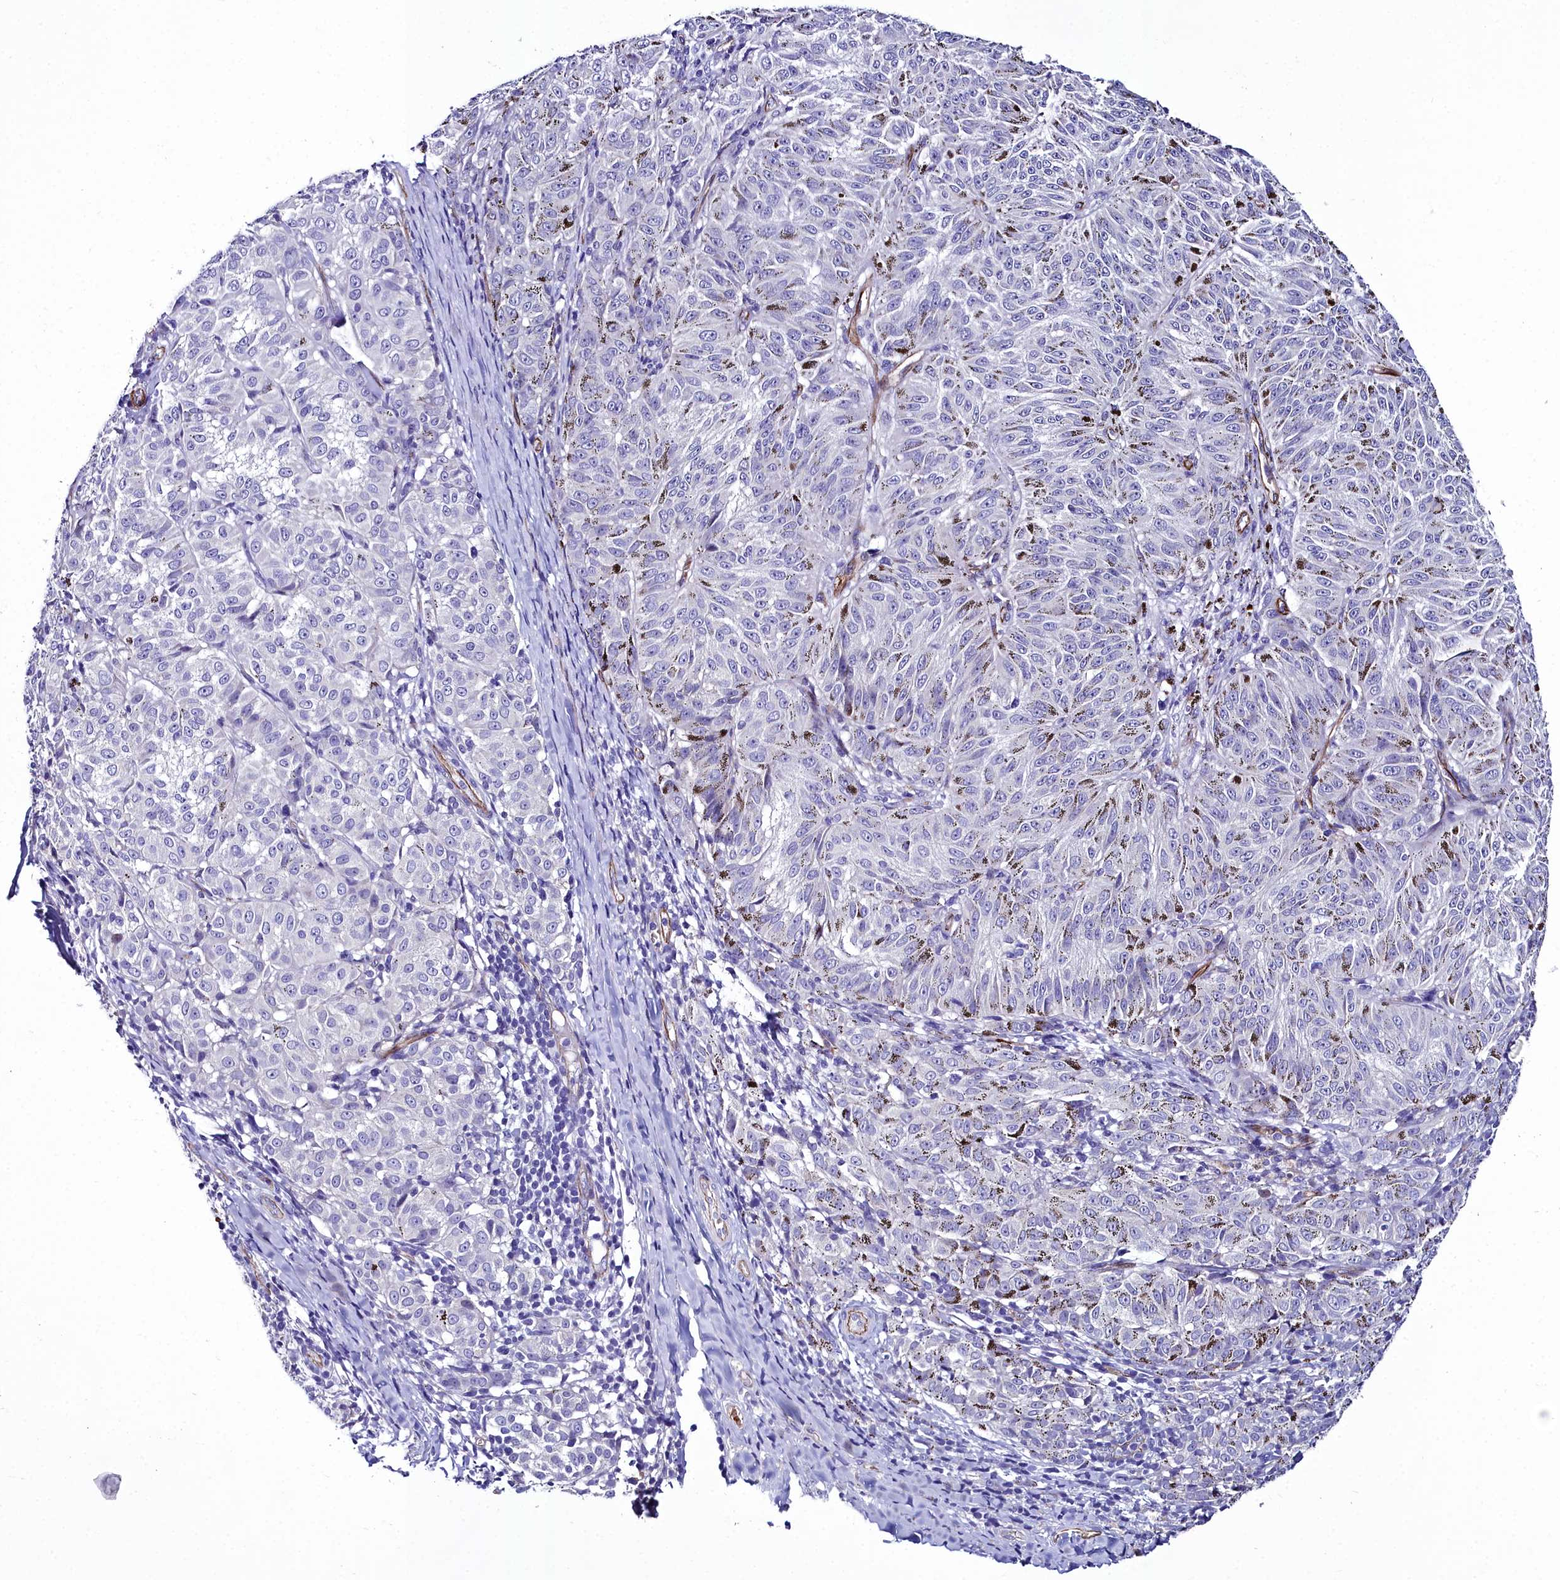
{"staining": {"intensity": "negative", "quantity": "none", "location": "none"}, "tissue": "melanoma", "cell_type": "Tumor cells", "image_type": "cancer", "snomed": [{"axis": "morphology", "description": "Malignant melanoma, NOS"}, {"axis": "topography", "description": "Skin"}], "caption": "A micrograph of melanoma stained for a protein exhibits no brown staining in tumor cells. The staining is performed using DAB (3,3'-diaminobenzidine) brown chromogen with nuclei counter-stained in using hematoxylin.", "gene": "CYP4F11", "patient": {"sex": "female", "age": 72}}